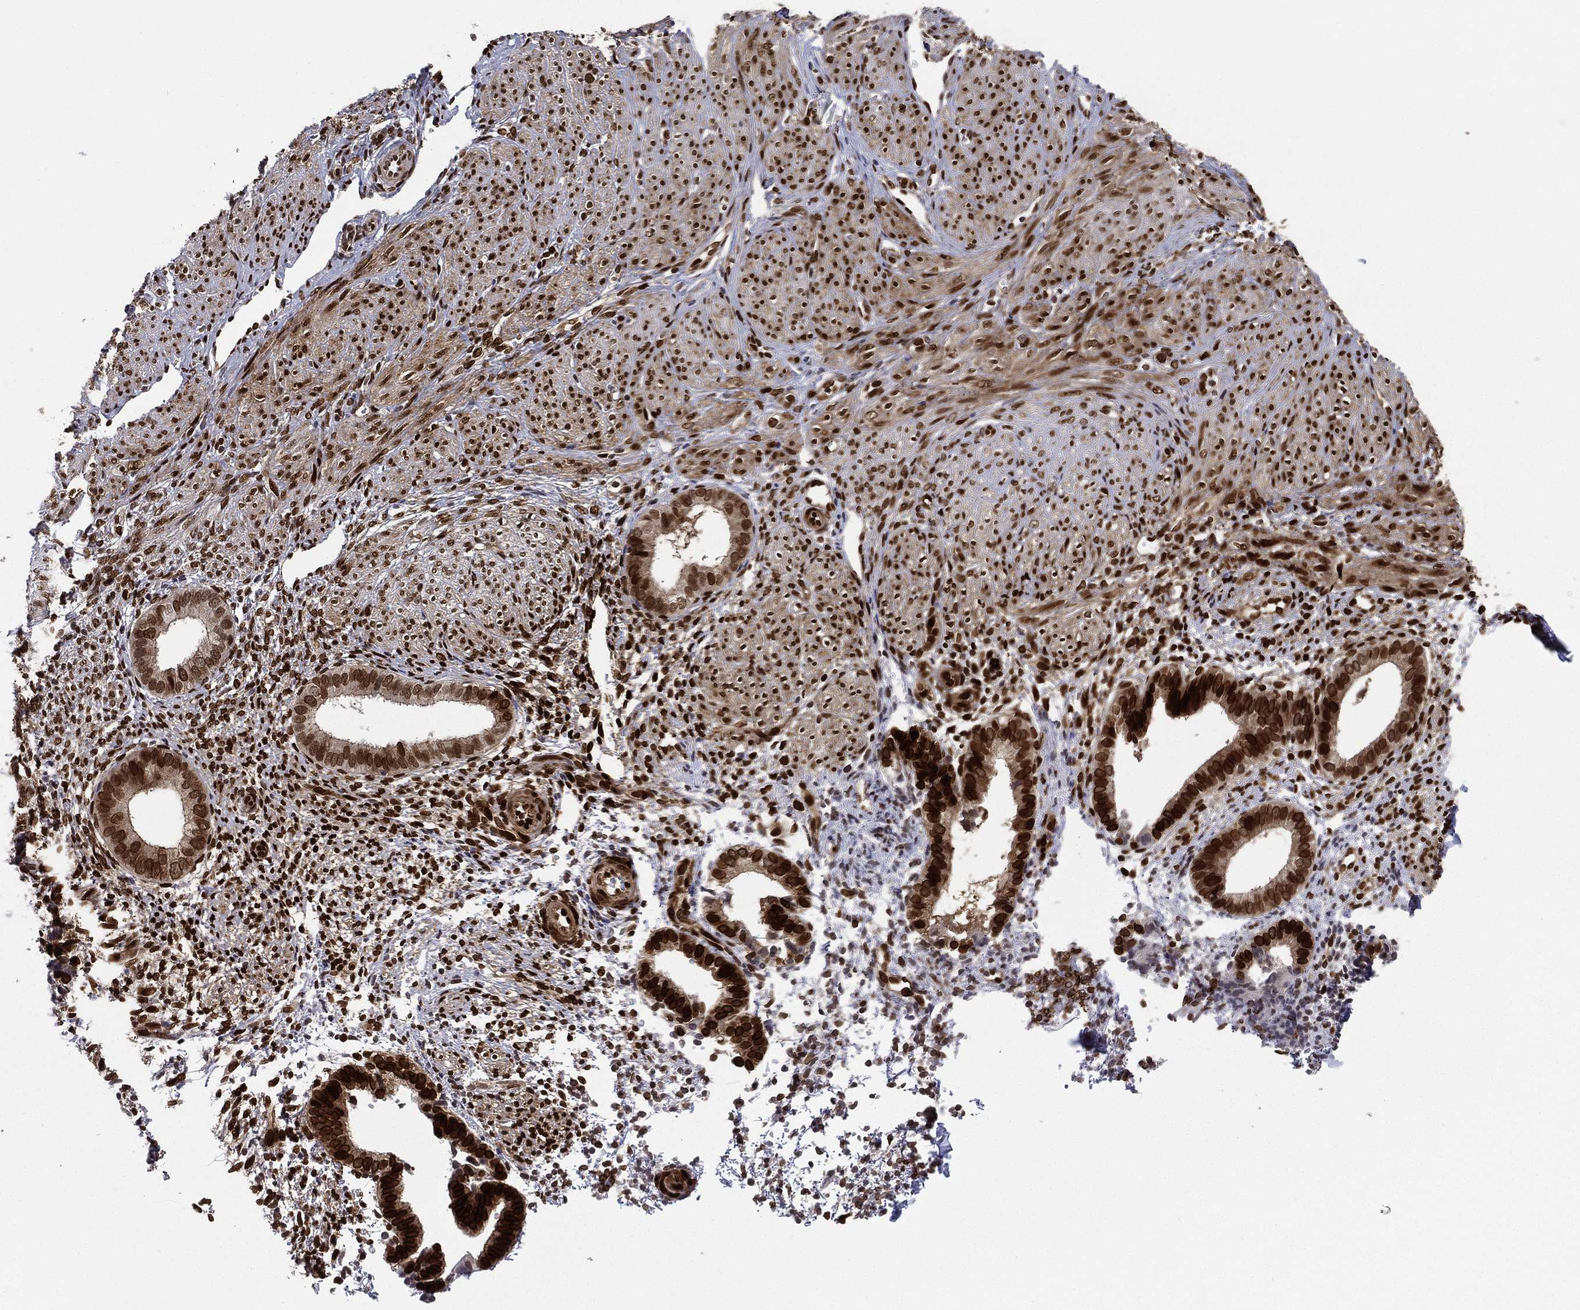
{"staining": {"intensity": "strong", "quantity": "25%-75%", "location": "nuclear"}, "tissue": "endometrium", "cell_type": "Cells in endometrial stroma", "image_type": "normal", "snomed": [{"axis": "morphology", "description": "Normal tissue, NOS"}, {"axis": "topography", "description": "Endometrium"}], "caption": "A high amount of strong nuclear positivity is present in approximately 25%-75% of cells in endometrial stroma in unremarkable endometrium. The staining is performed using DAB brown chromogen to label protein expression. The nuclei are counter-stained blue using hematoxylin.", "gene": "LMNB1", "patient": {"sex": "female", "age": 47}}